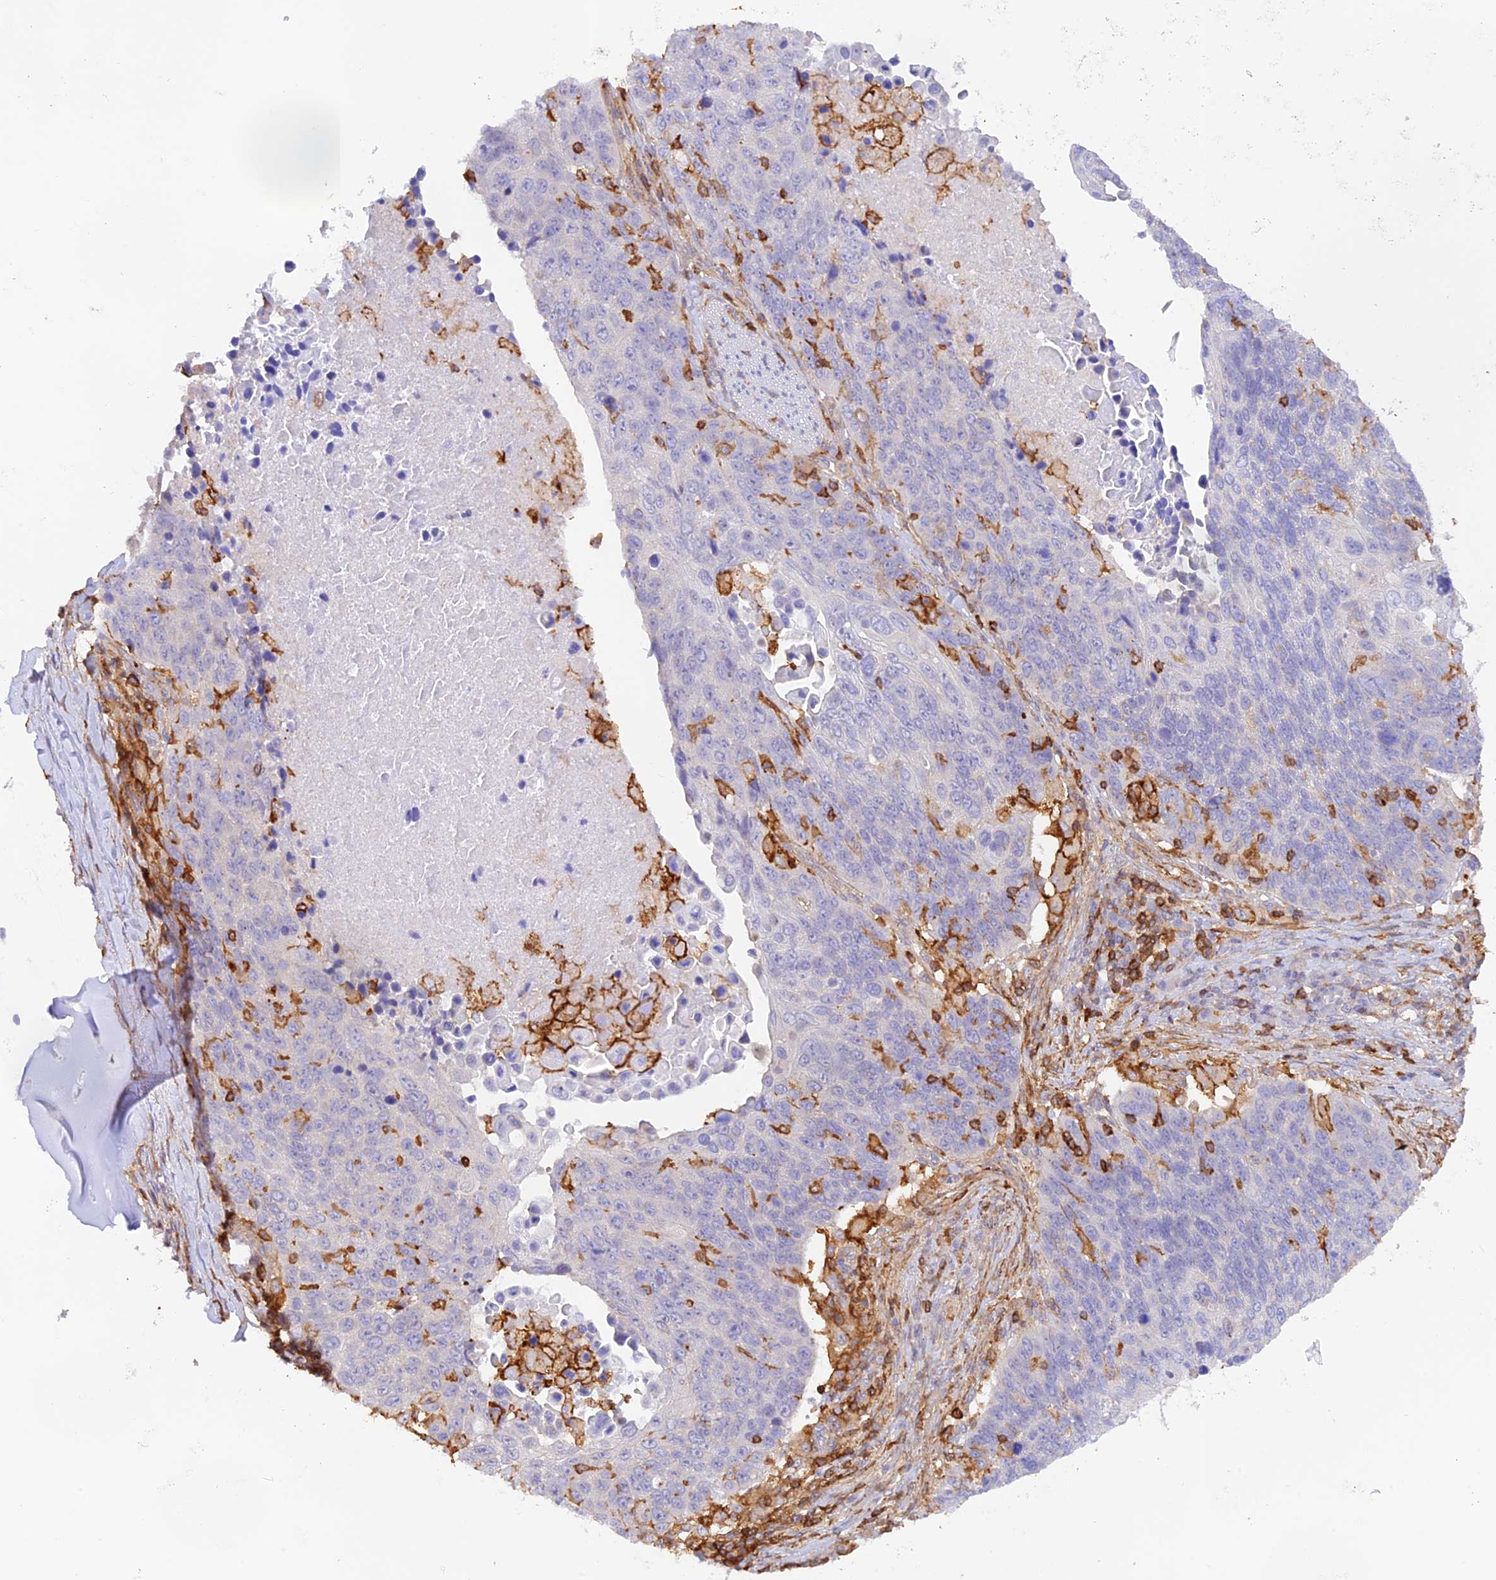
{"staining": {"intensity": "negative", "quantity": "none", "location": "none"}, "tissue": "lung cancer", "cell_type": "Tumor cells", "image_type": "cancer", "snomed": [{"axis": "morphology", "description": "Normal tissue, NOS"}, {"axis": "morphology", "description": "Squamous cell carcinoma, NOS"}, {"axis": "topography", "description": "Lymph node"}, {"axis": "topography", "description": "Lung"}], "caption": "DAB immunohistochemical staining of lung squamous cell carcinoma exhibits no significant expression in tumor cells.", "gene": "DENND1C", "patient": {"sex": "male", "age": 66}}